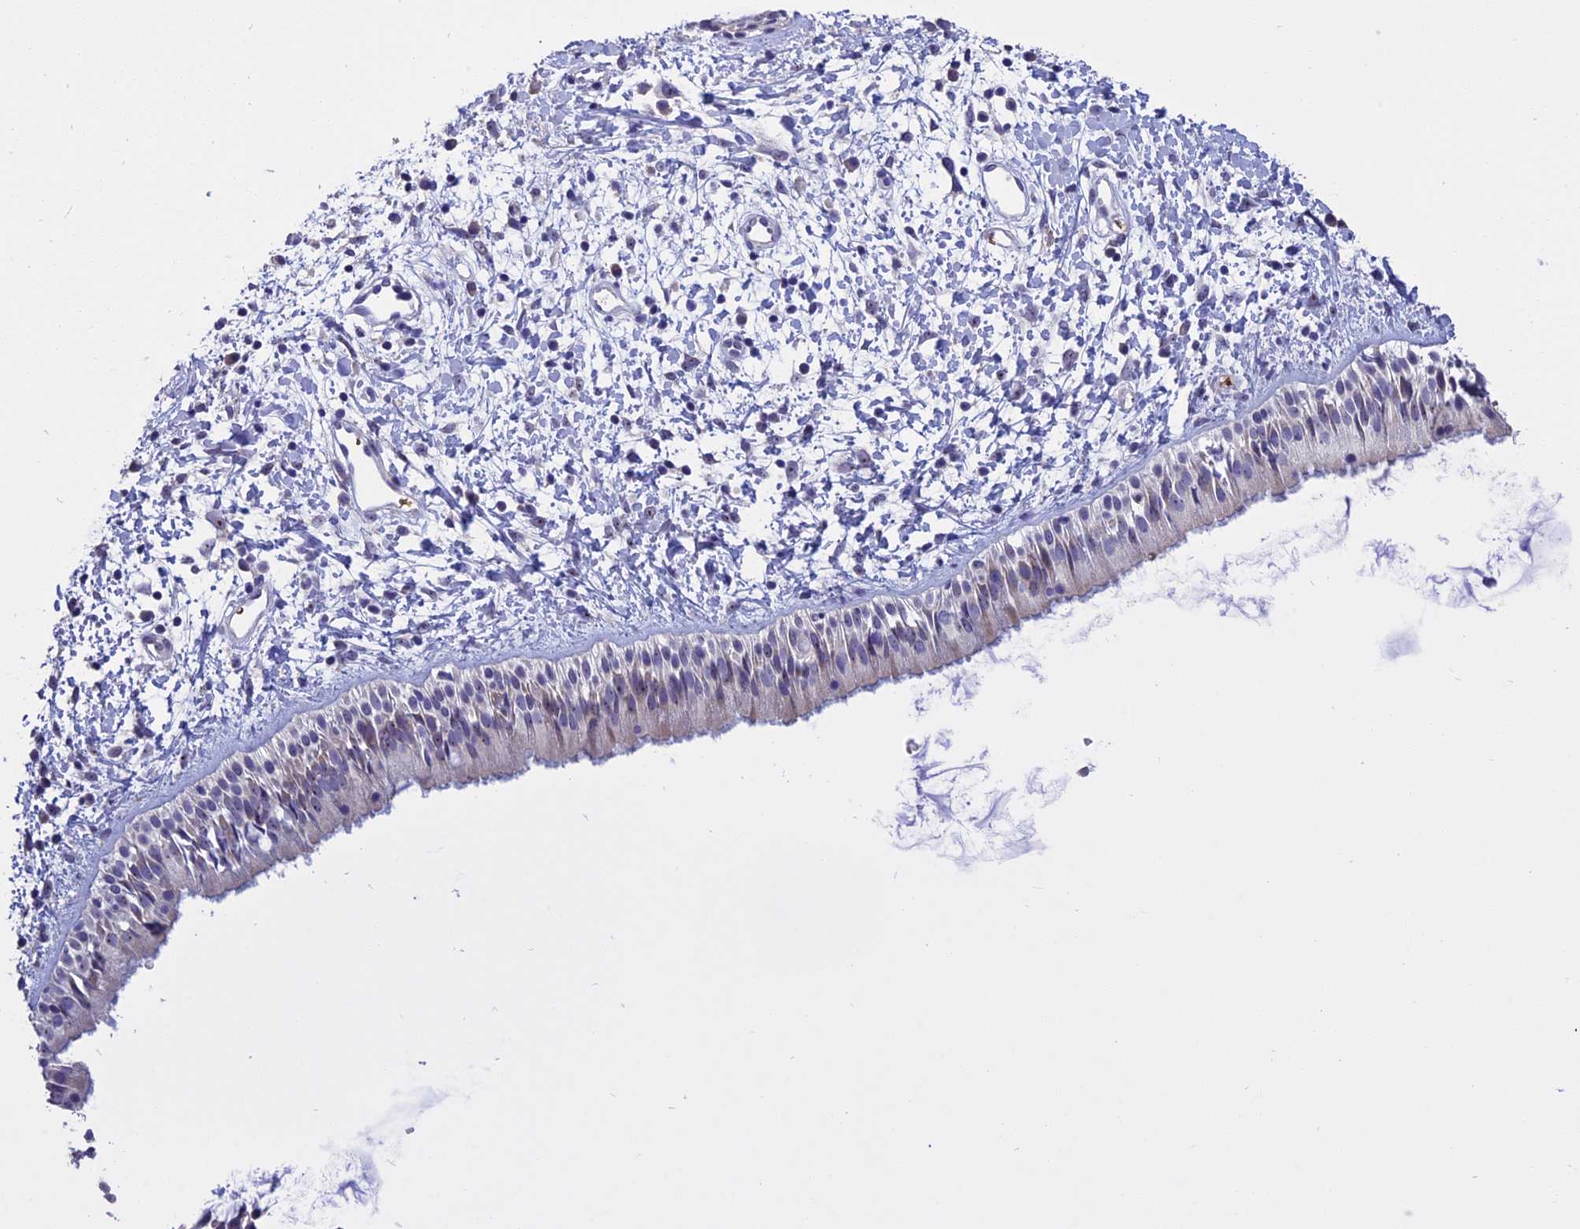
{"staining": {"intensity": "moderate", "quantity": "25%-75%", "location": "nuclear"}, "tissue": "nasopharynx", "cell_type": "Respiratory epithelial cells", "image_type": "normal", "snomed": [{"axis": "morphology", "description": "Normal tissue, NOS"}, {"axis": "topography", "description": "Nasopharynx"}], "caption": "About 25%-75% of respiratory epithelial cells in unremarkable nasopharynx reveal moderate nuclear protein expression as visualized by brown immunohistochemical staining.", "gene": "KNOP1", "patient": {"sex": "male", "age": 22}}